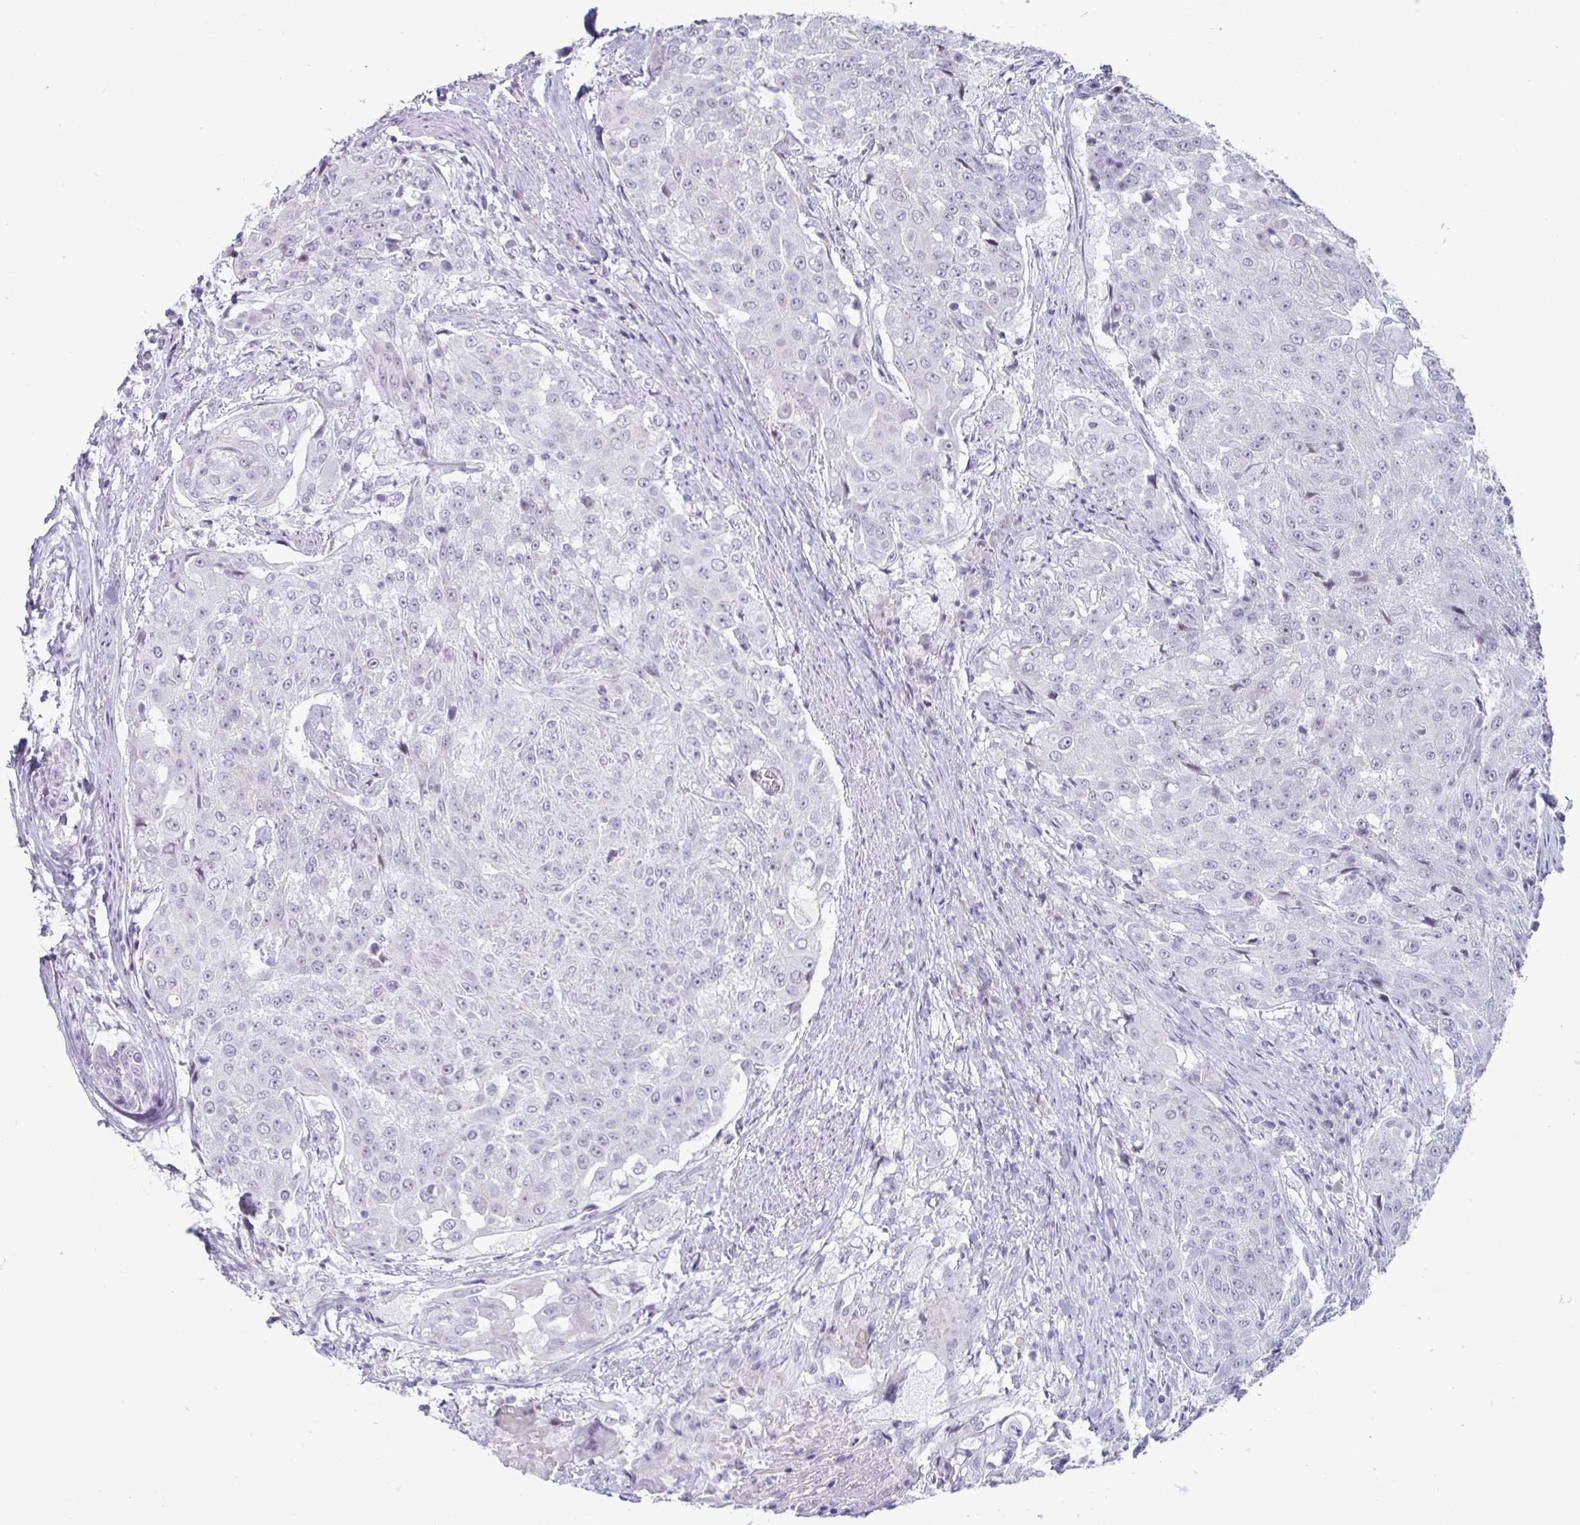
{"staining": {"intensity": "negative", "quantity": "none", "location": "none"}, "tissue": "urothelial cancer", "cell_type": "Tumor cells", "image_type": "cancer", "snomed": [{"axis": "morphology", "description": "Urothelial carcinoma, High grade"}, {"axis": "topography", "description": "Urinary bladder"}], "caption": "A micrograph of human urothelial cancer is negative for staining in tumor cells. The staining was performed using DAB (3,3'-diaminobenzidine) to visualize the protein expression in brown, while the nuclei were stained in blue with hematoxylin (Magnification: 20x).", "gene": "VSIG10L", "patient": {"sex": "female", "age": 63}}